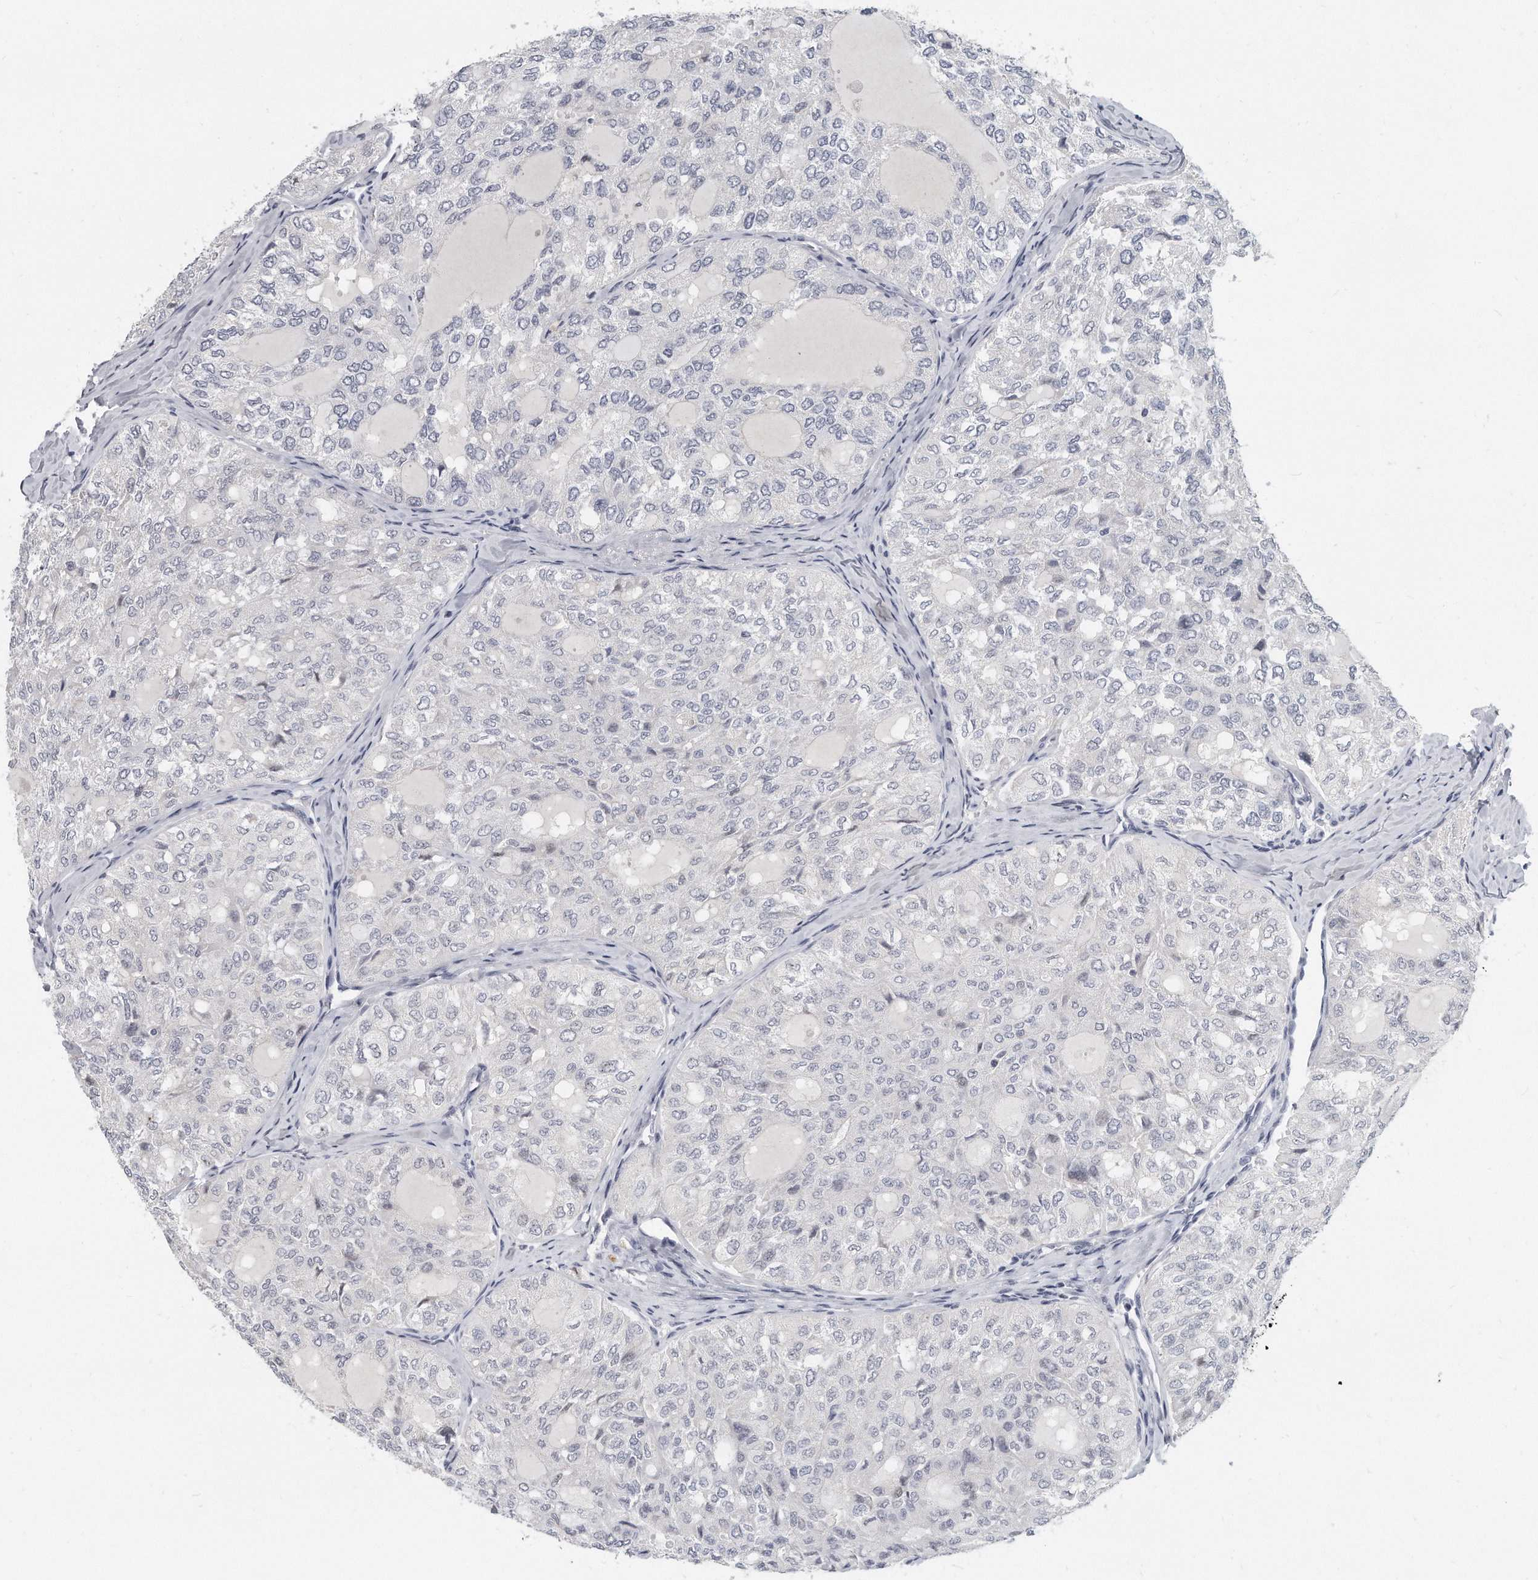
{"staining": {"intensity": "negative", "quantity": "none", "location": "none"}, "tissue": "thyroid cancer", "cell_type": "Tumor cells", "image_type": "cancer", "snomed": [{"axis": "morphology", "description": "Follicular adenoma carcinoma, NOS"}, {"axis": "topography", "description": "Thyroid gland"}], "caption": "An immunohistochemistry (IHC) histopathology image of thyroid cancer is shown. There is no staining in tumor cells of thyroid cancer.", "gene": "TFCP2L1", "patient": {"sex": "male", "age": 75}}